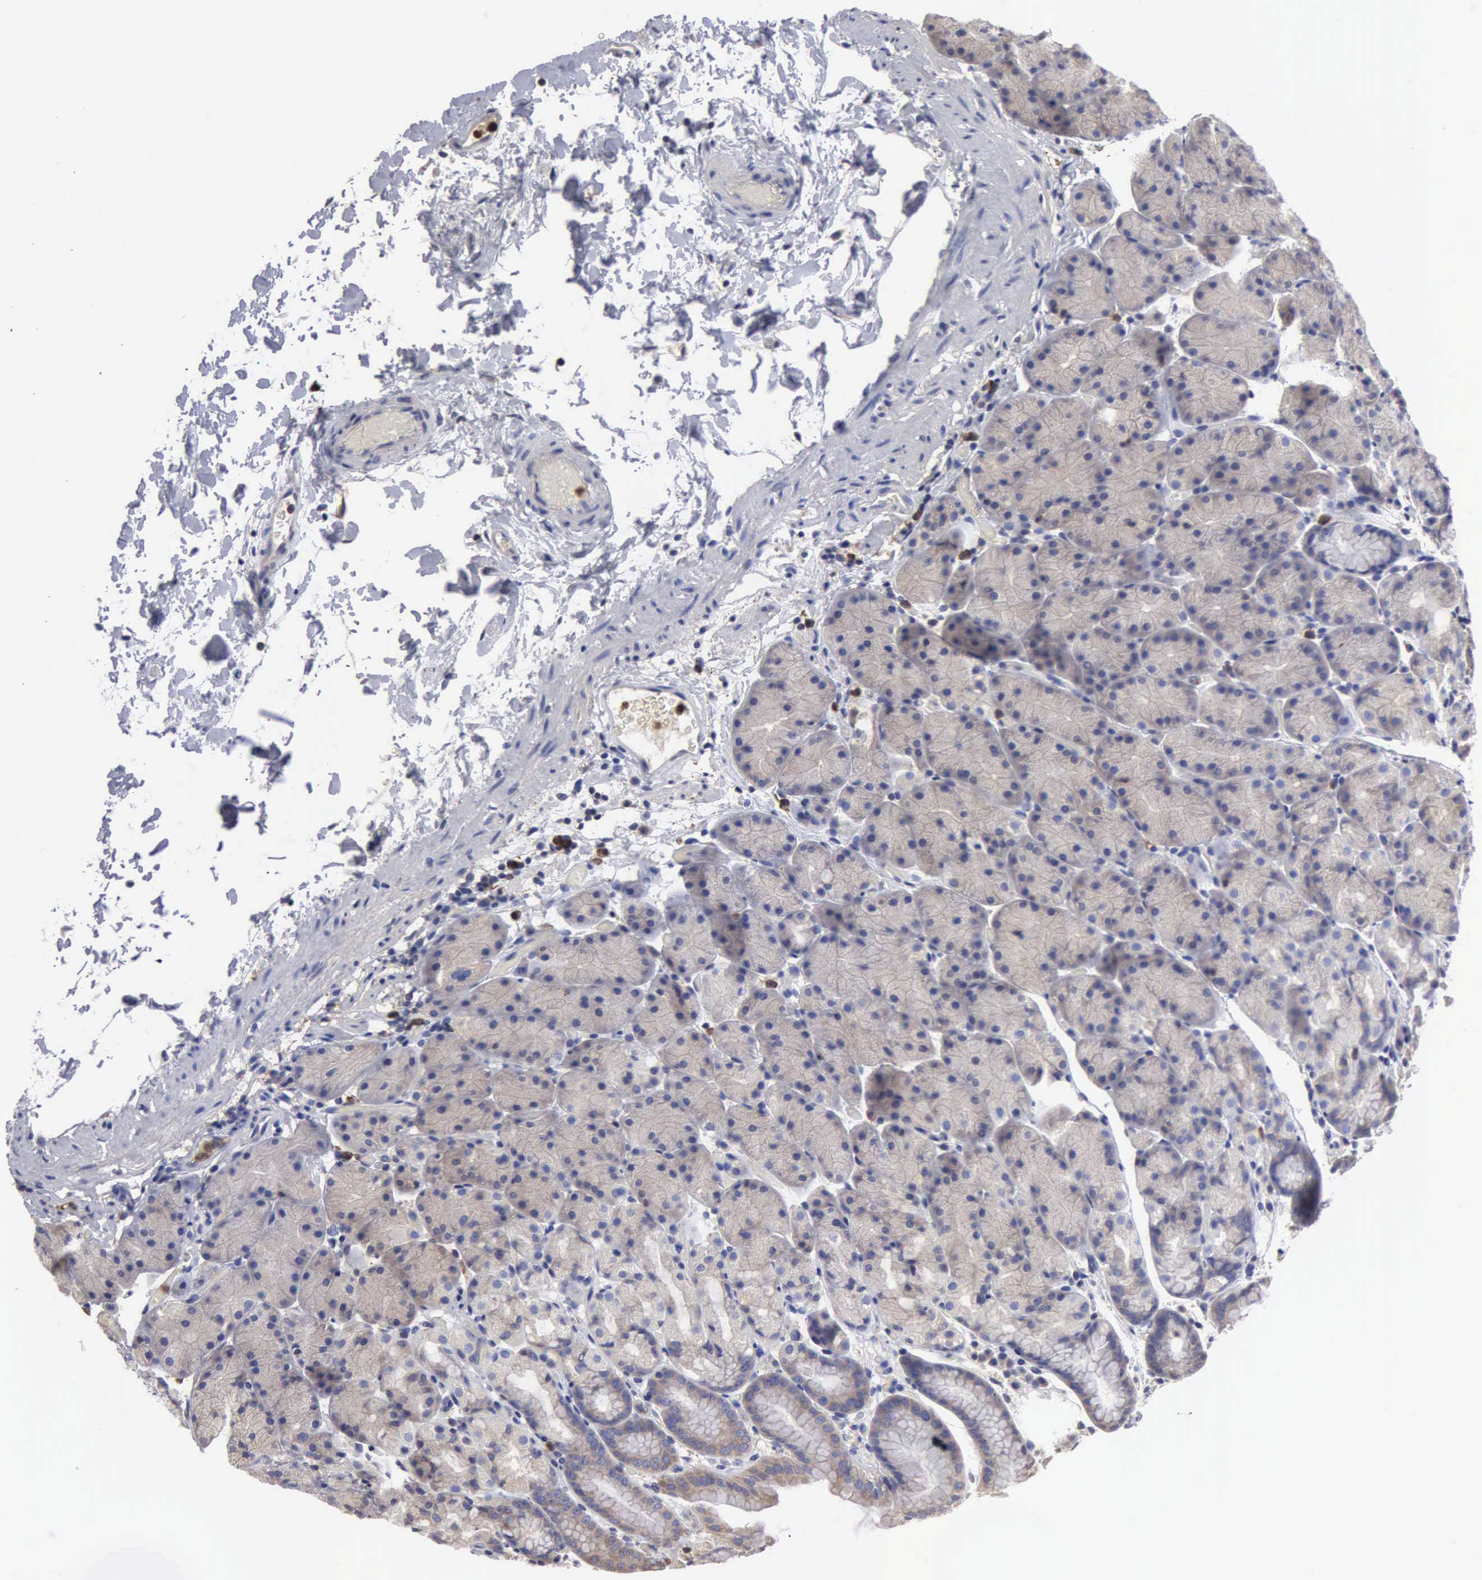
{"staining": {"intensity": "weak", "quantity": "25%-75%", "location": "cytoplasmic/membranous"}, "tissue": "stomach", "cell_type": "Glandular cells", "image_type": "normal", "snomed": [{"axis": "morphology", "description": "Normal tissue, NOS"}, {"axis": "topography", "description": "Stomach, upper"}], "caption": "Immunohistochemical staining of normal stomach demonstrates 25%-75% levels of weak cytoplasmic/membranous protein expression in about 25%-75% of glandular cells.", "gene": "G6PD", "patient": {"sex": "male", "age": 47}}